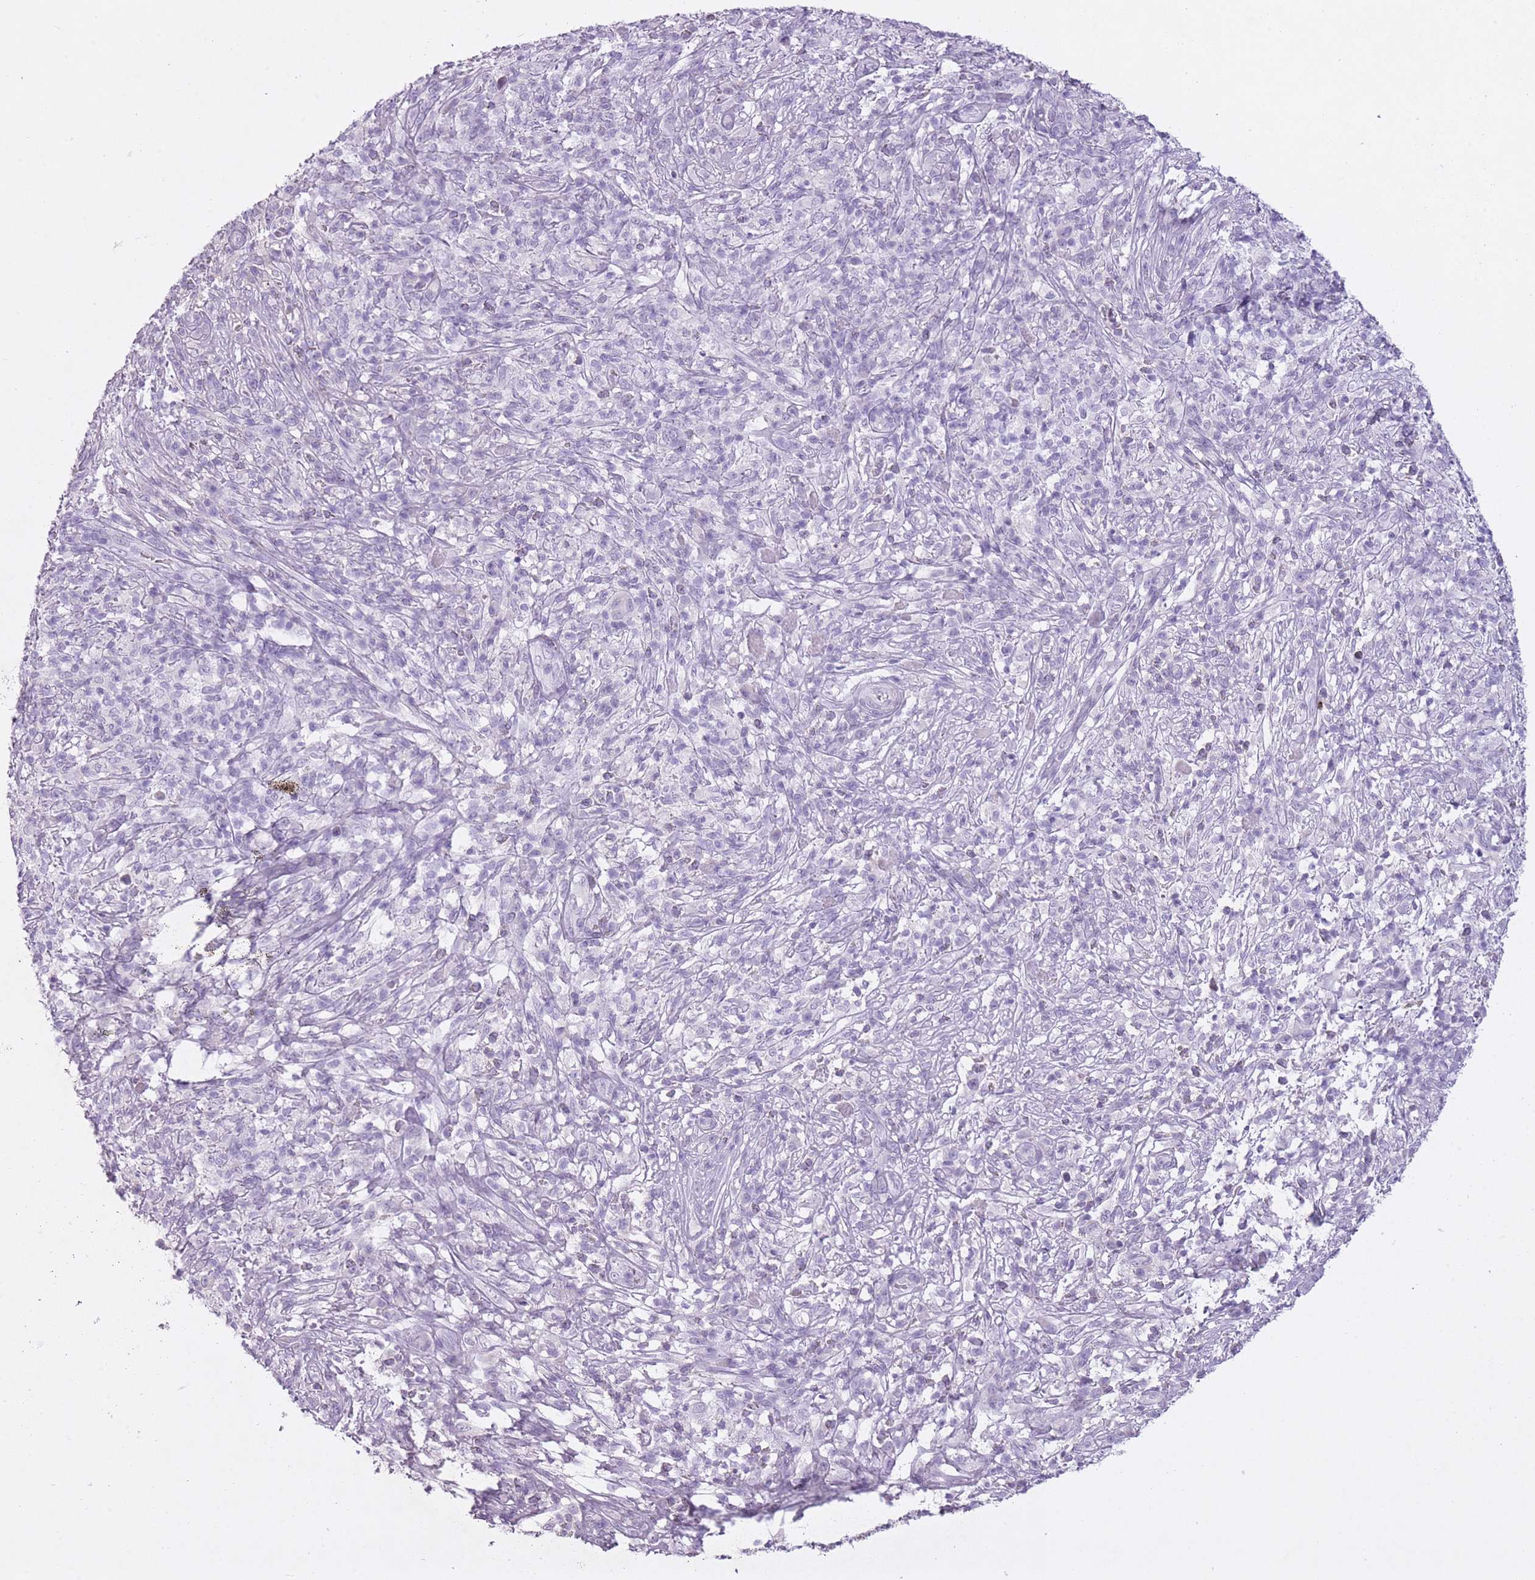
{"staining": {"intensity": "negative", "quantity": "none", "location": "none"}, "tissue": "melanoma", "cell_type": "Tumor cells", "image_type": "cancer", "snomed": [{"axis": "morphology", "description": "Malignant melanoma, NOS"}, {"axis": "topography", "description": "Skin"}], "caption": "A high-resolution histopathology image shows immunohistochemistry (IHC) staining of malignant melanoma, which exhibits no significant positivity in tumor cells. (Brightfield microscopy of DAB IHC at high magnification).", "gene": "RFX4", "patient": {"sex": "male", "age": 66}}